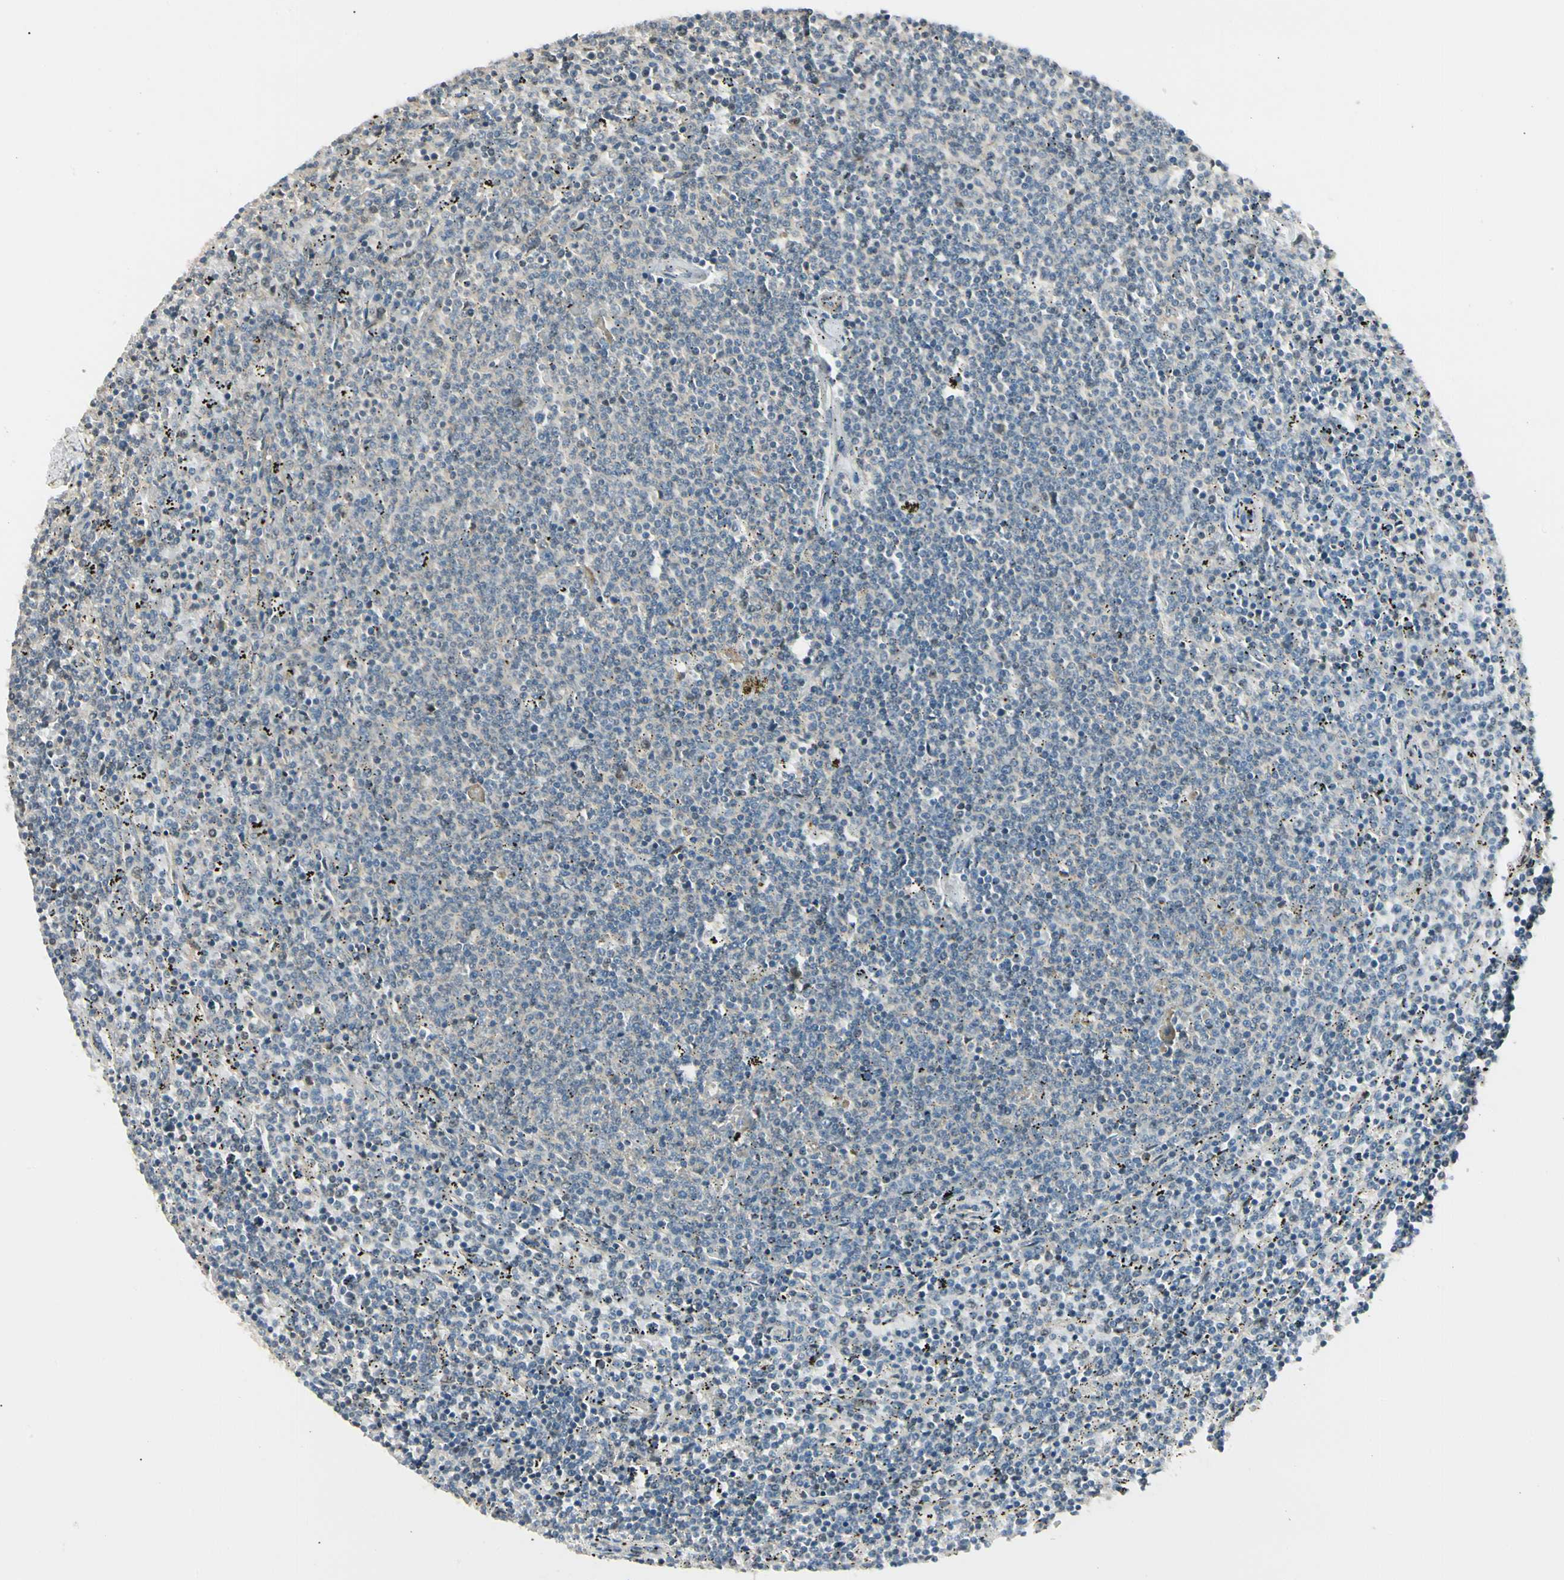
{"staining": {"intensity": "negative", "quantity": "none", "location": "none"}, "tissue": "lymphoma", "cell_type": "Tumor cells", "image_type": "cancer", "snomed": [{"axis": "morphology", "description": "Malignant lymphoma, non-Hodgkin's type, Low grade"}, {"axis": "topography", "description": "Spleen"}], "caption": "Tumor cells are negative for protein expression in human lymphoma. The staining was performed using DAB (3,3'-diaminobenzidine) to visualize the protein expression in brown, while the nuclei were stained in blue with hematoxylin (Magnification: 20x).", "gene": "P4HA3", "patient": {"sex": "female", "age": 50}}